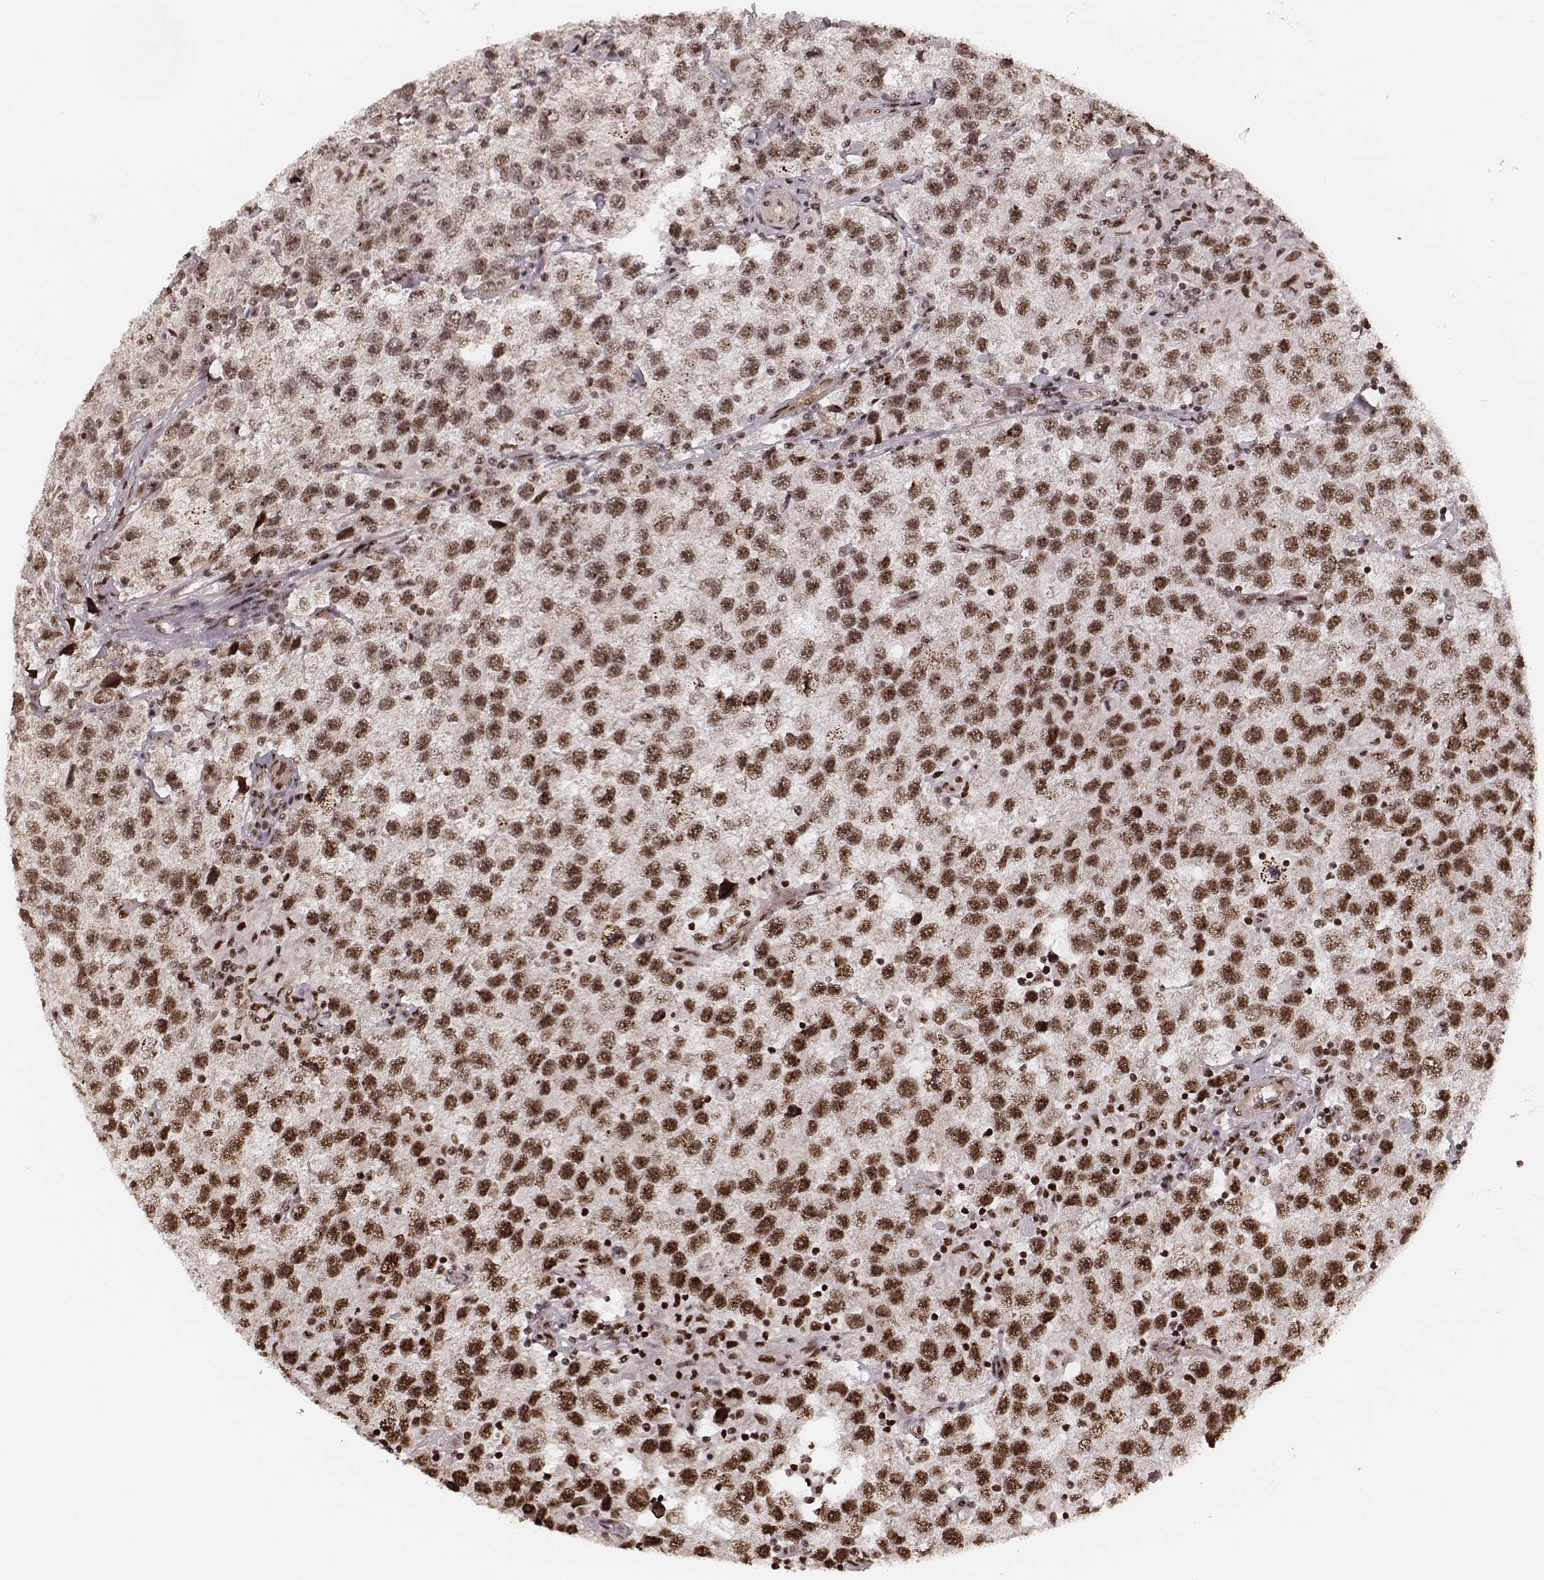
{"staining": {"intensity": "moderate", "quantity": ">75%", "location": "nuclear"}, "tissue": "testis cancer", "cell_type": "Tumor cells", "image_type": "cancer", "snomed": [{"axis": "morphology", "description": "Seminoma, NOS"}, {"axis": "topography", "description": "Testis"}], "caption": "High-magnification brightfield microscopy of testis cancer stained with DAB (brown) and counterstained with hematoxylin (blue). tumor cells exhibit moderate nuclear staining is present in about>75% of cells.", "gene": "VRK3", "patient": {"sex": "male", "age": 26}}